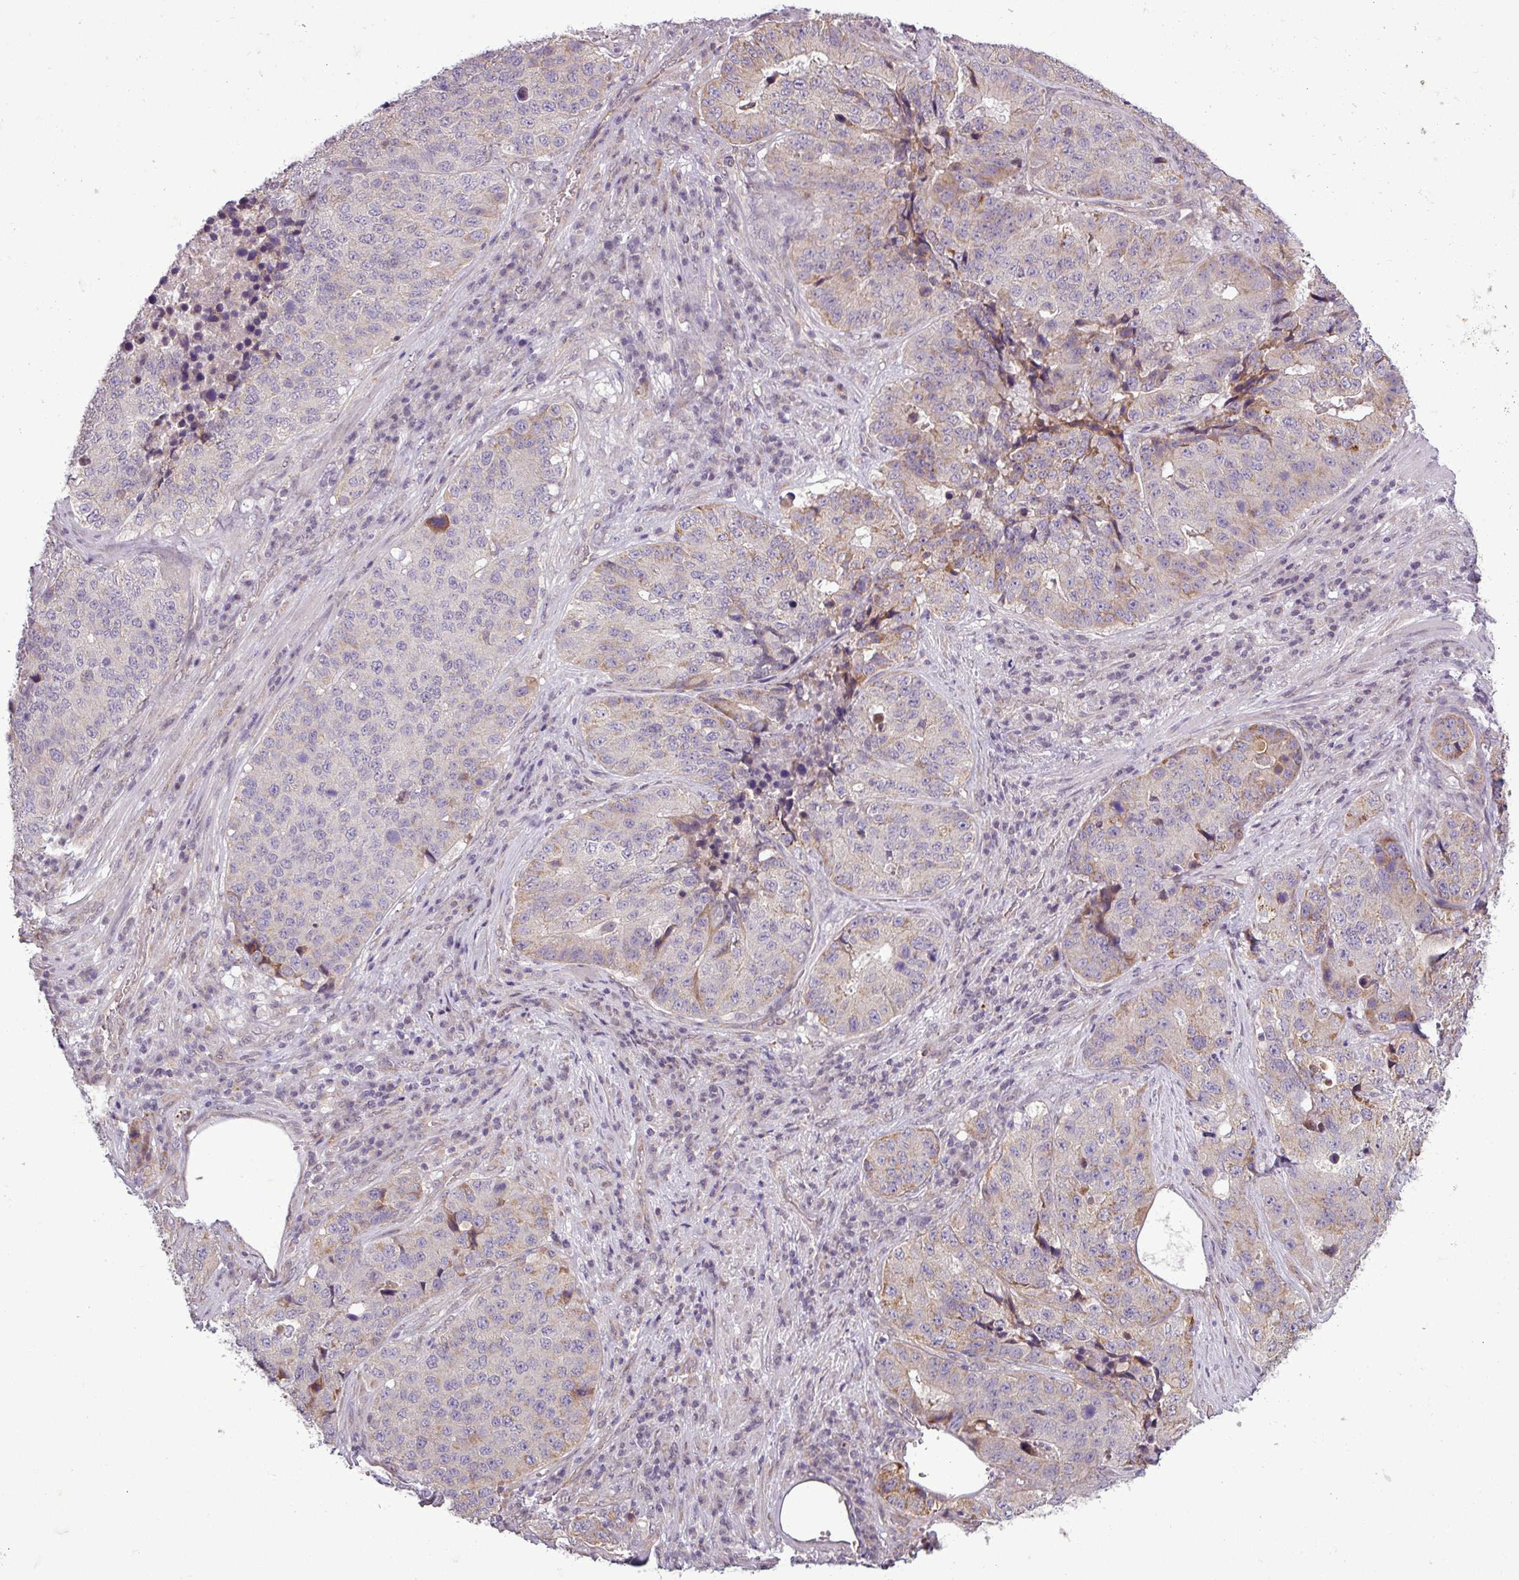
{"staining": {"intensity": "weak", "quantity": "<25%", "location": "cytoplasmic/membranous"}, "tissue": "stomach cancer", "cell_type": "Tumor cells", "image_type": "cancer", "snomed": [{"axis": "morphology", "description": "Adenocarcinoma, NOS"}, {"axis": "topography", "description": "Stomach"}], "caption": "This is a histopathology image of IHC staining of stomach adenocarcinoma, which shows no staining in tumor cells. (DAB (3,3'-diaminobenzidine) immunohistochemistry (IHC) with hematoxylin counter stain).", "gene": "GPT2", "patient": {"sex": "male", "age": 71}}